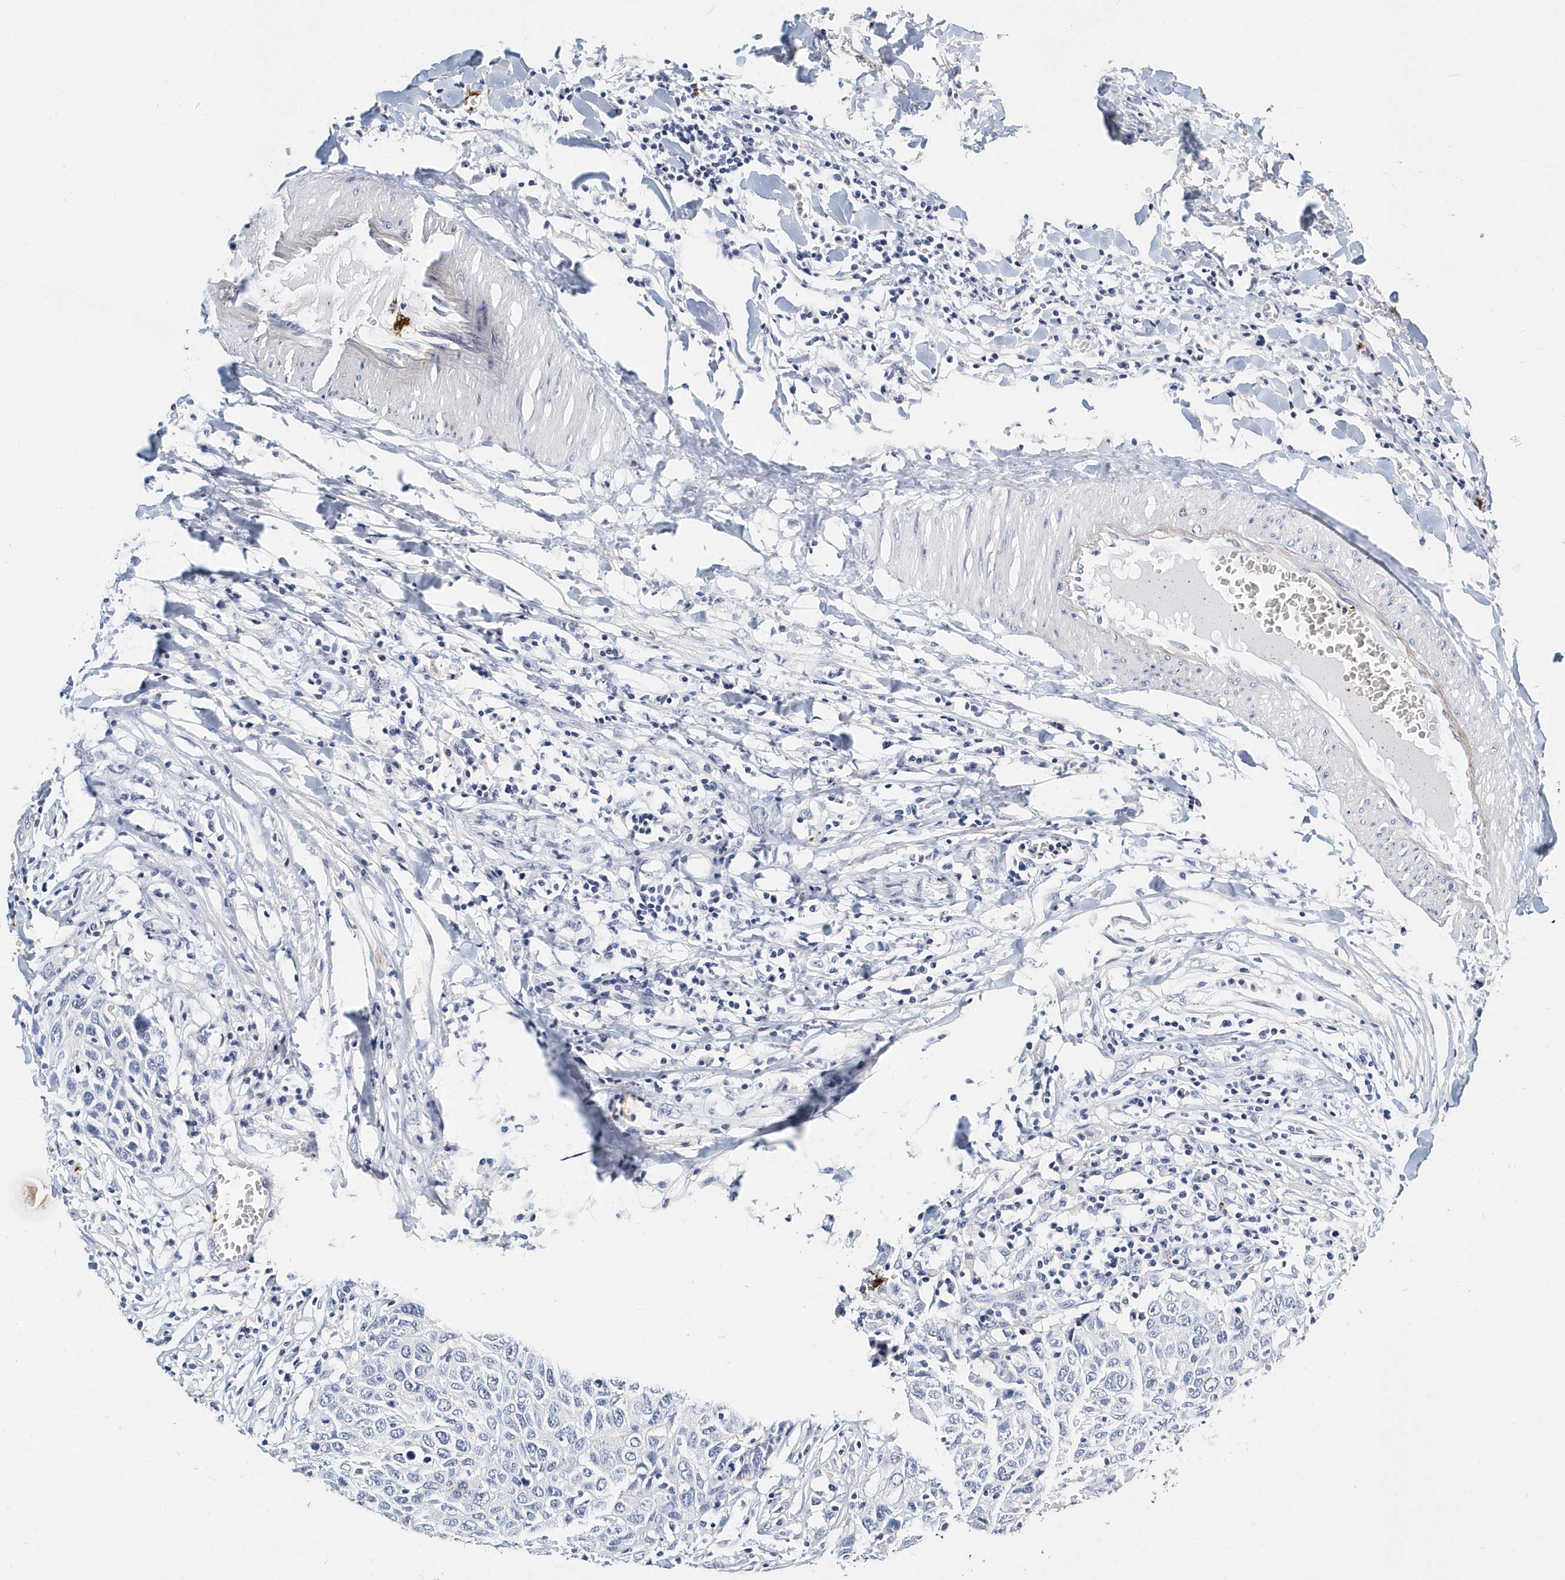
{"staining": {"intensity": "negative", "quantity": "none", "location": "none"}, "tissue": "head and neck cancer", "cell_type": "Tumor cells", "image_type": "cancer", "snomed": [{"axis": "morphology", "description": "Squamous cell carcinoma, NOS"}, {"axis": "topography", "description": "Head-Neck"}], "caption": "Immunohistochemistry (IHC) photomicrograph of human head and neck cancer stained for a protein (brown), which shows no positivity in tumor cells. Nuclei are stained in blue.", "gene": "ITGA2B", "patient": {"sex": "male", "age": 66}}